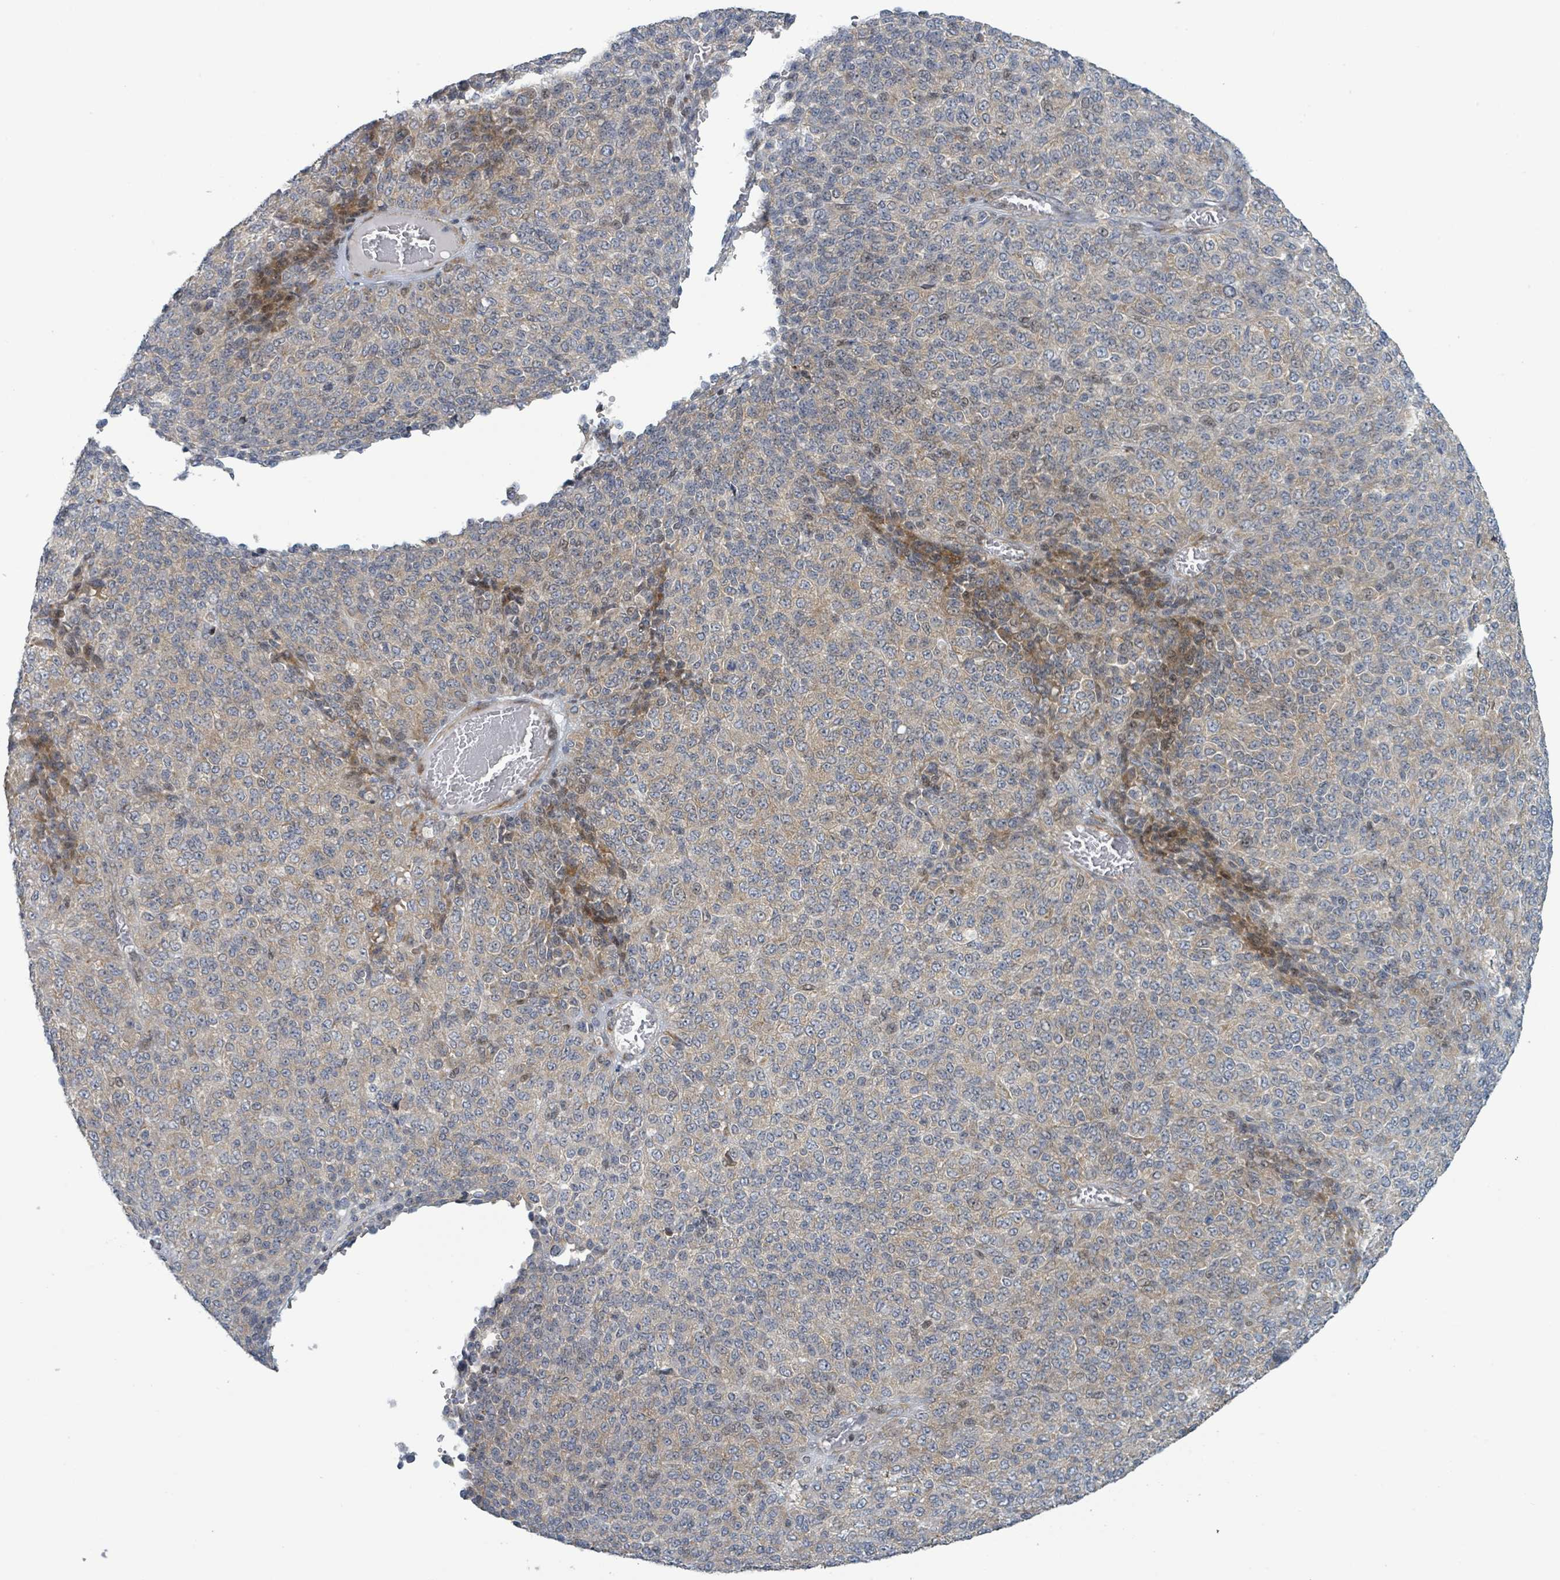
{"staining": {"intensity": "weak", "quantity": "25%-75%", "location": "cytoplasmic/membranous"}, "tissue": "melanoma", "cell_type": "Tumor cells", "image_type": "cancer", "snomed": [{"axis": "morphology", "description": "Malignant melanoma, Metastatic site"}, {"axis": "topography", "description": "Brain"}], "caption": "This photomicrograph exhibits immunohistochemistry (IHC) staining of human melanoma, with low weak cytoplasmic/membranous expression in about 25%-75% of tumor cells.", "gene": "RPL32", "patient": {"sex": "female", "age": 56}}